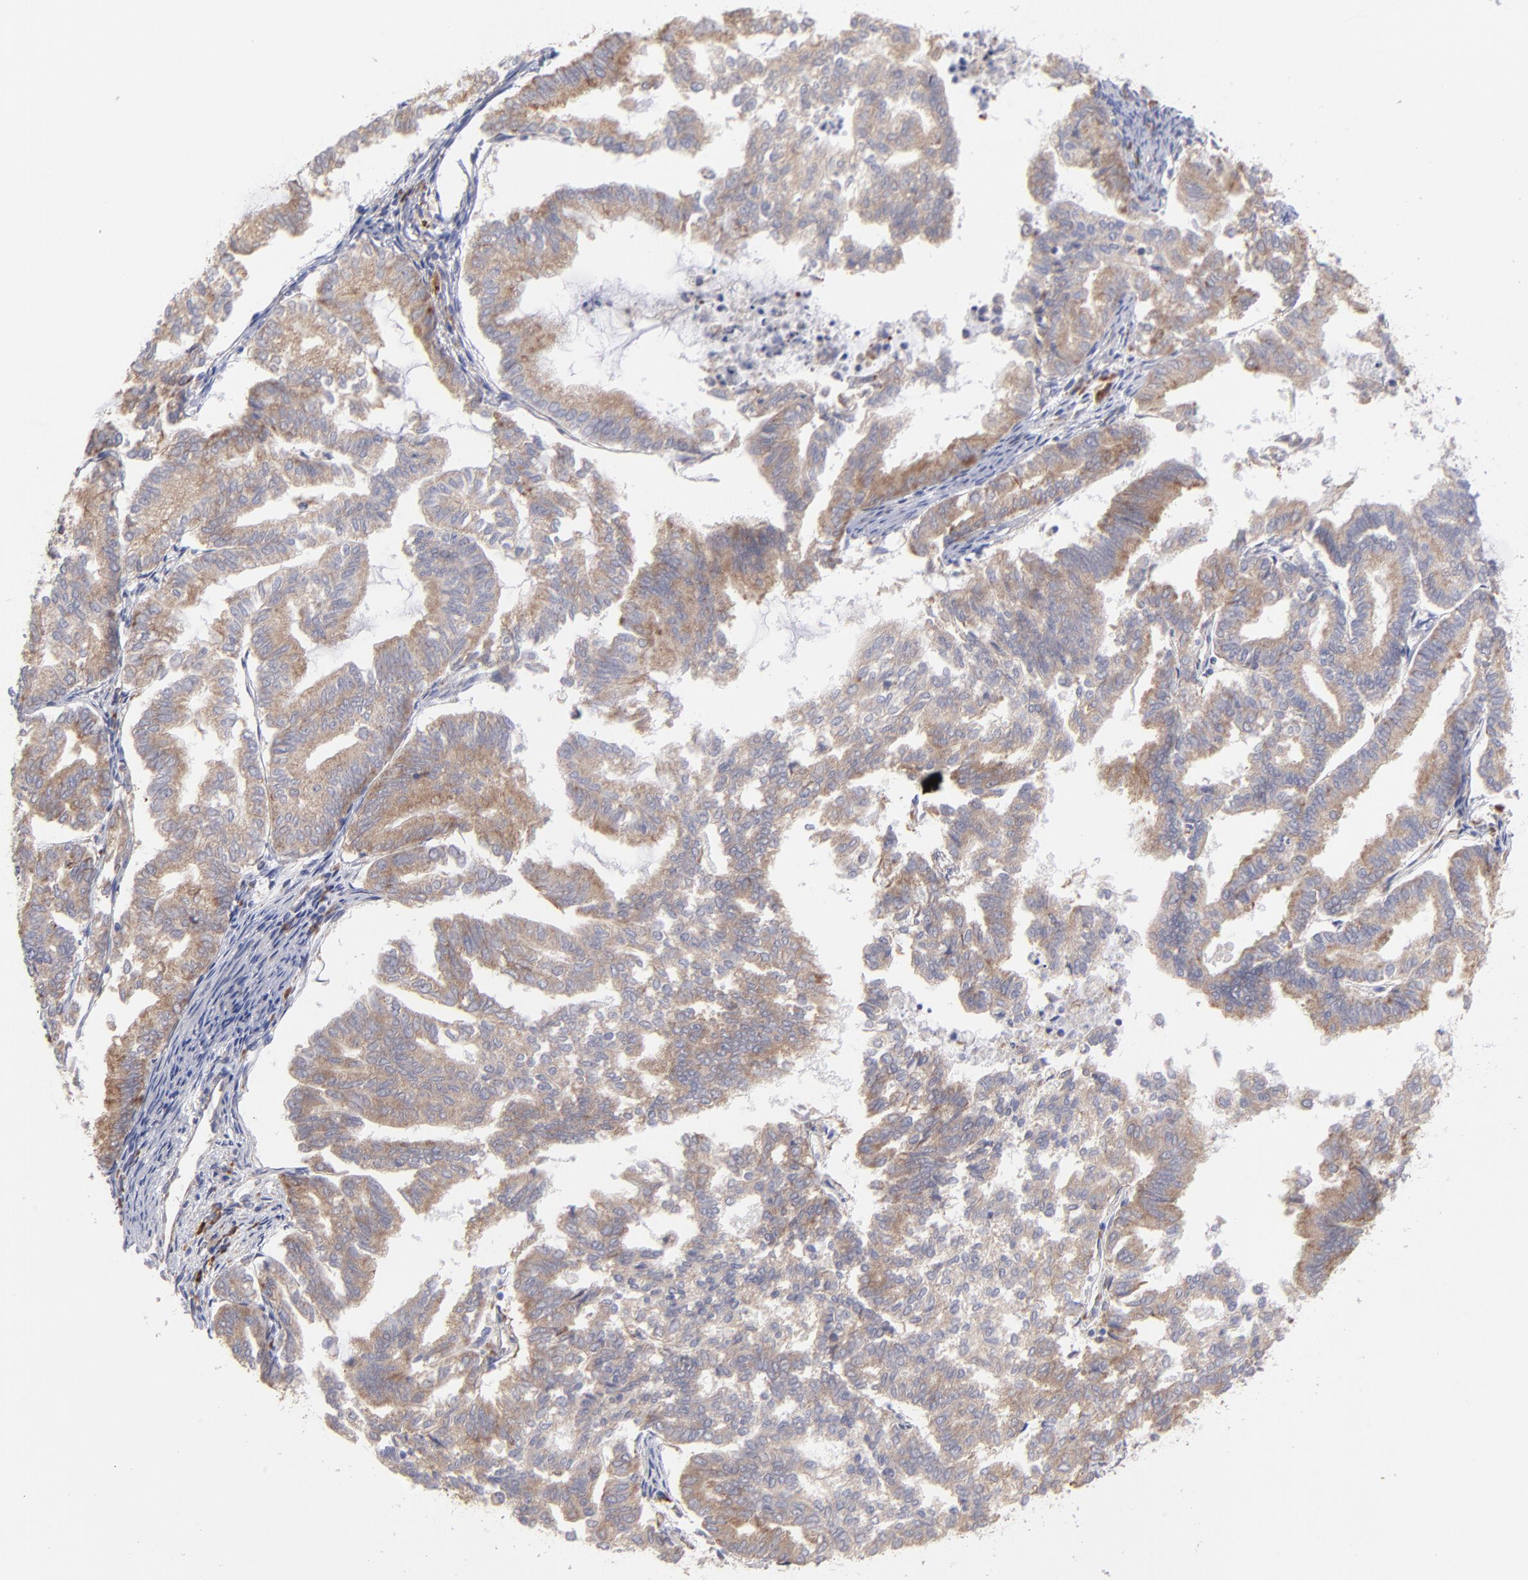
{"staining": {"intensity": "weak", "quantity": ">75%", "location": "cytoplasmic/membranous"}, "tissue": "endometrial cancer", "cell_type": "Tumor cells", "image_type": "cancer", "snomed": [{"axis": "morphology", "description": "Adenocarcinoma, NOS"}, {"axis": "topography", "description": "Endometrium"}], "caption": "The immunohistochemical stain shows weak cytoplasmic/membranous staining in tumor cells of endometrial cancer tissue. Nuclei are stained in blue.", "gene": "RPLP0", "patient": {"sex": "female", "age": 79}}